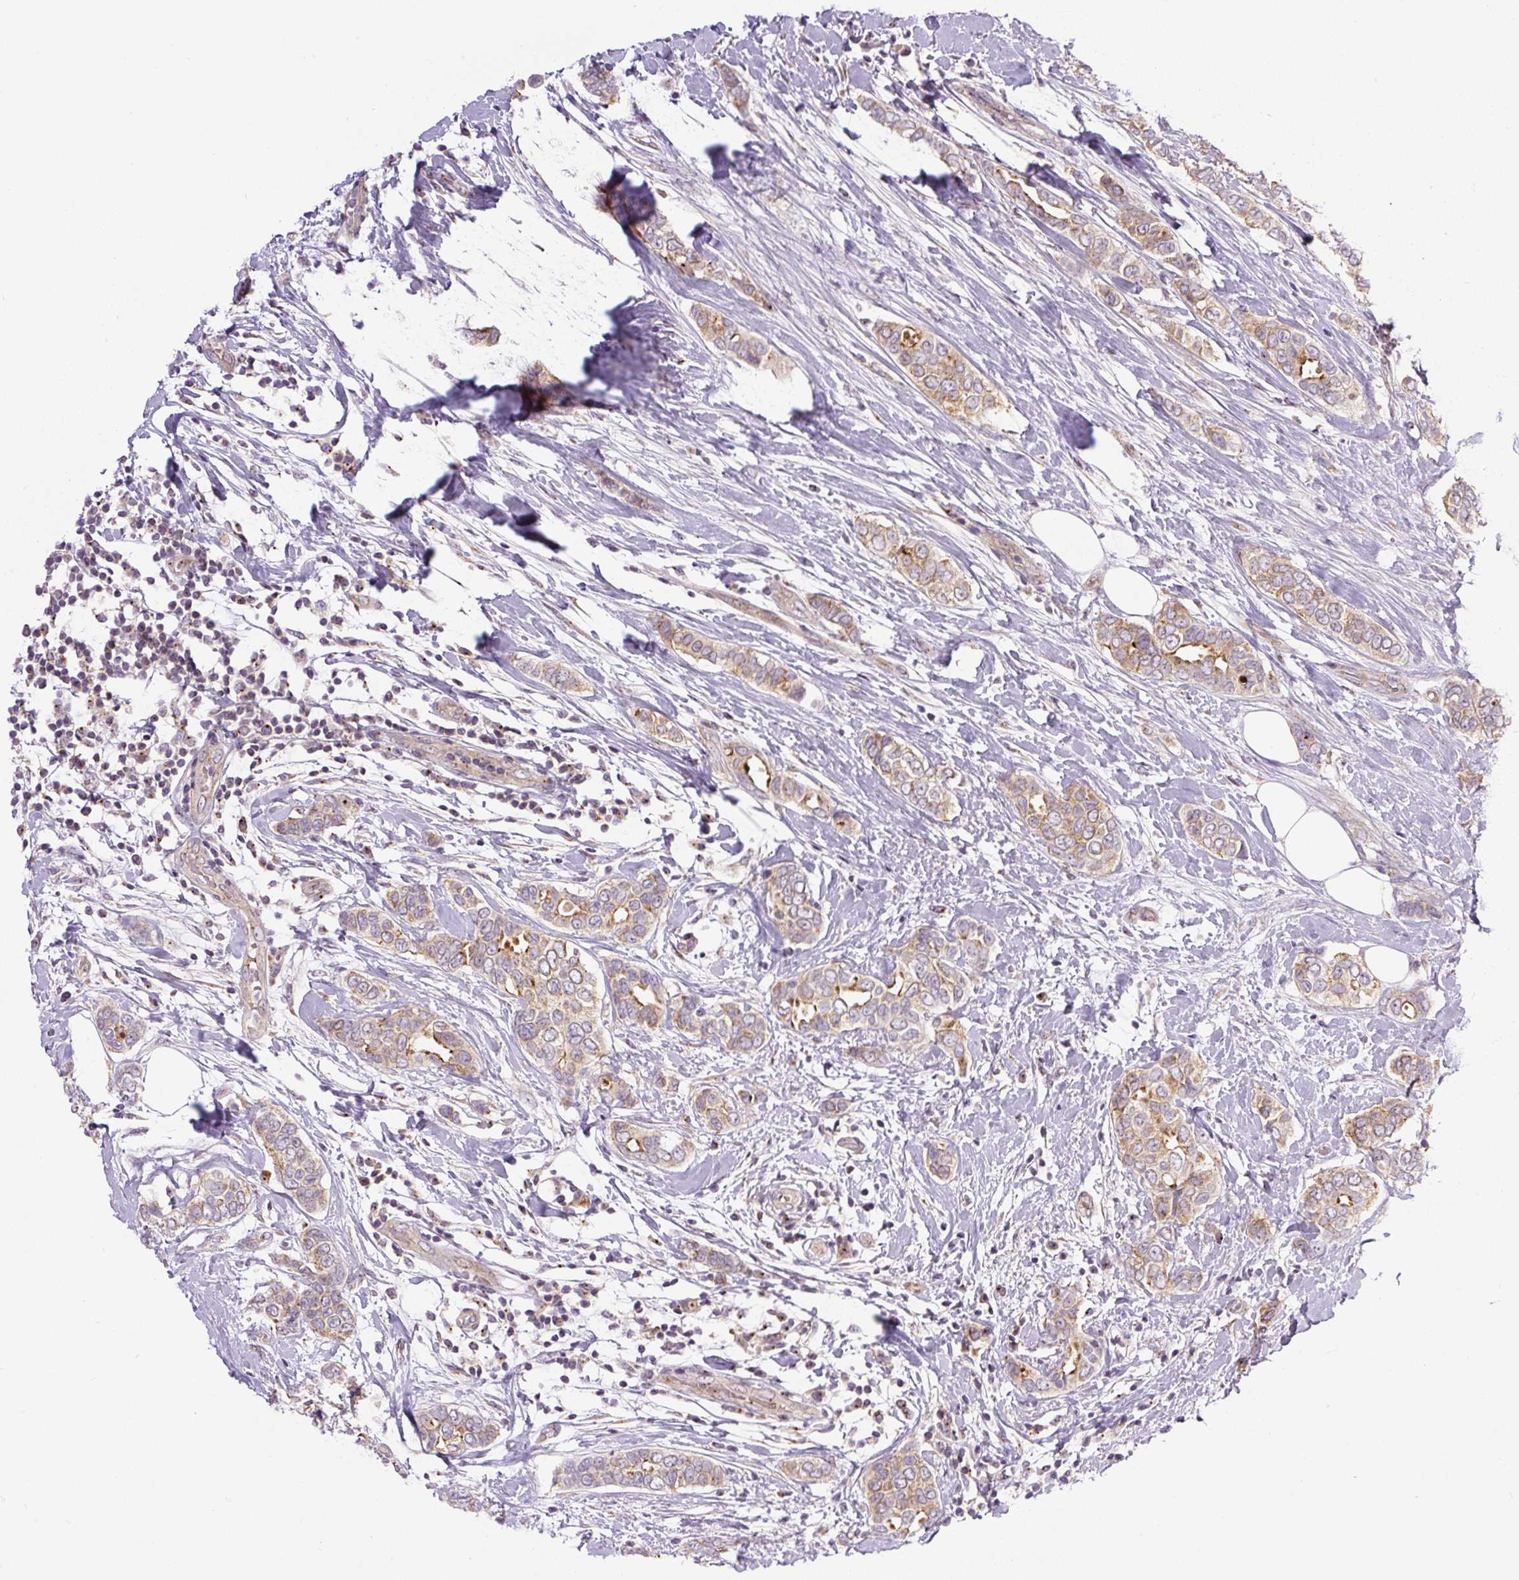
{"staining": {"intensity": "moderate", "quantity": ">75%", "location": "cytoplasmic/membranous"}, "tissue": "breast cancer", "cell_type": "Tumor cells", "image_type": "cancer", "snomed": [{"axis": "morphology", "description": "Lobular carcinoma"}, {"axis": "topography", "description": "Breast"}], "caption": "Immunohistochemistry photomicrograph of neoplastic tissue: breast lobular carcinoma stained using IHC exhibits medium levels of moderate protein expression localized specifically in the cytoplasmic/membranous of tumor cells, appearing as a cytoplasmic/membranous brown color.", "gene": "PCM1", "patient": {"sex": "female", "age": 51}}